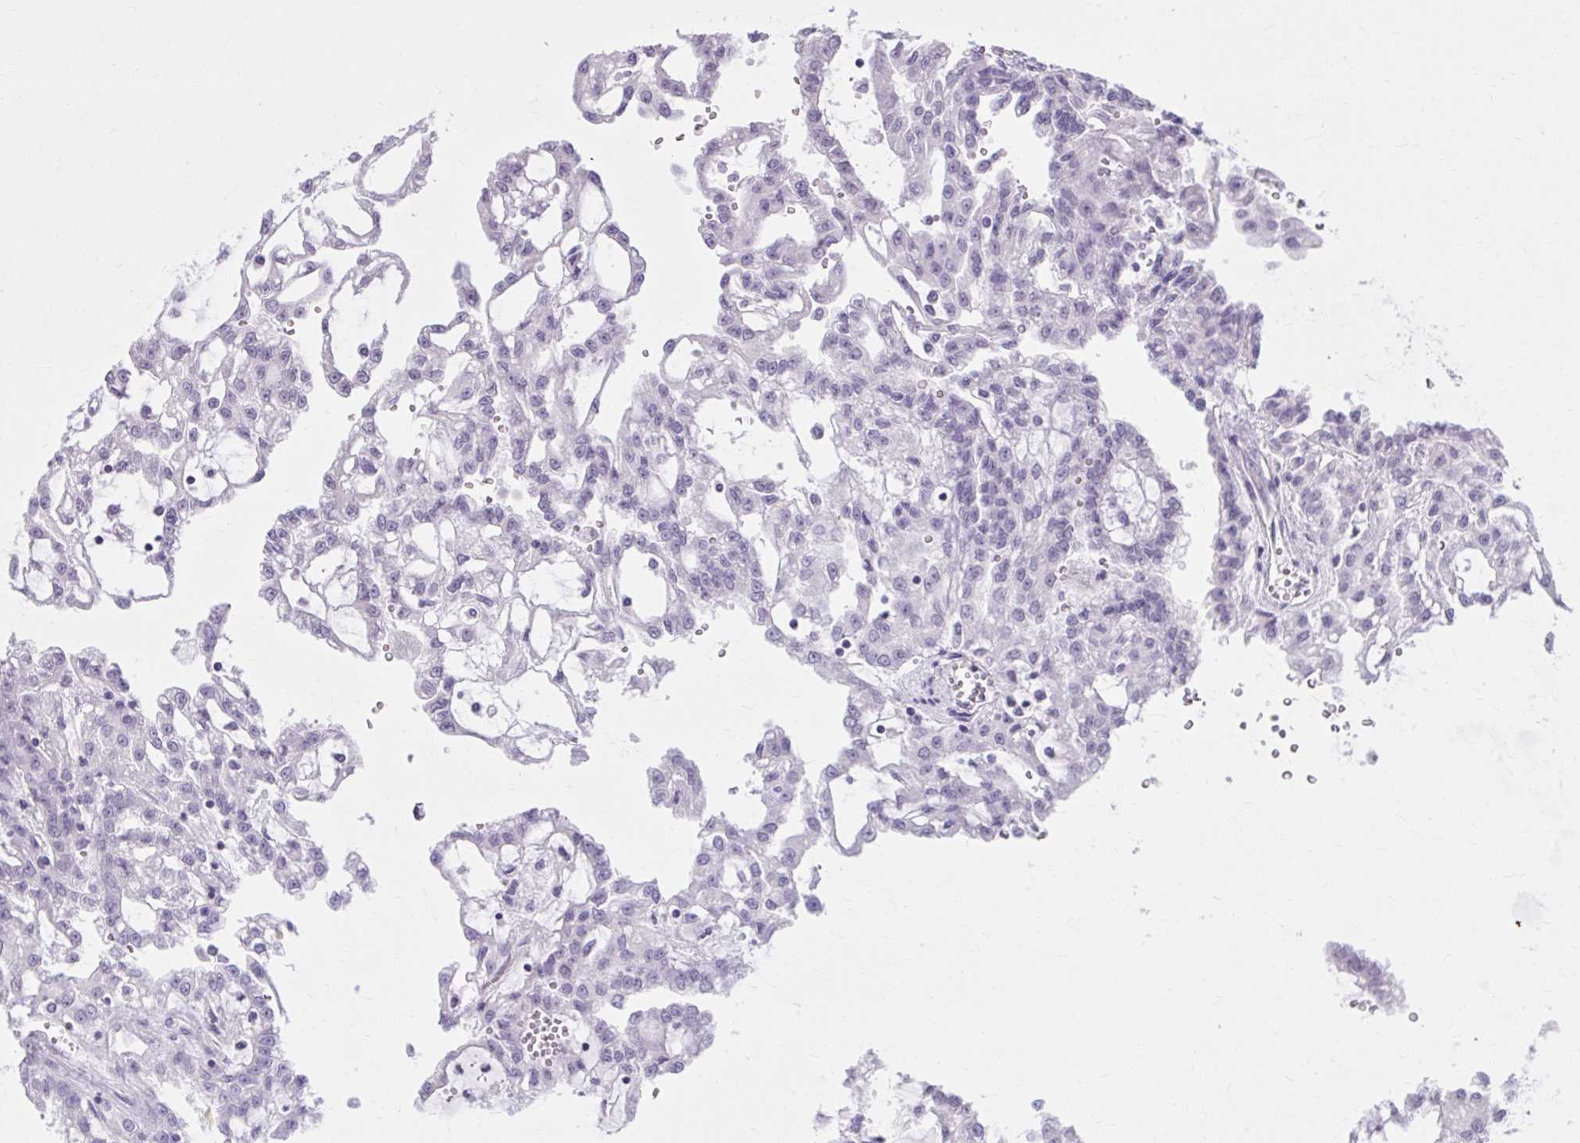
{"staining": {"intensity": "negative", "quantity": "none", "location": "none"}, "tissue": "renal cancer", "cell_type": "Tumor cells", "image_type": "cancer", "snomed": [{"axis": "morphology", "description": "Adenocarcinoma, NOS"}, {"axis": "topography", "description": "Kidney"}], "caption": "Immunohistochemistry histopathology image of human renal cancer stained for a protein (brown), which demonstrates no staining in tumor cells.", "gene": "OR4B1", "patient": {"sex": "male", "age": 63}}